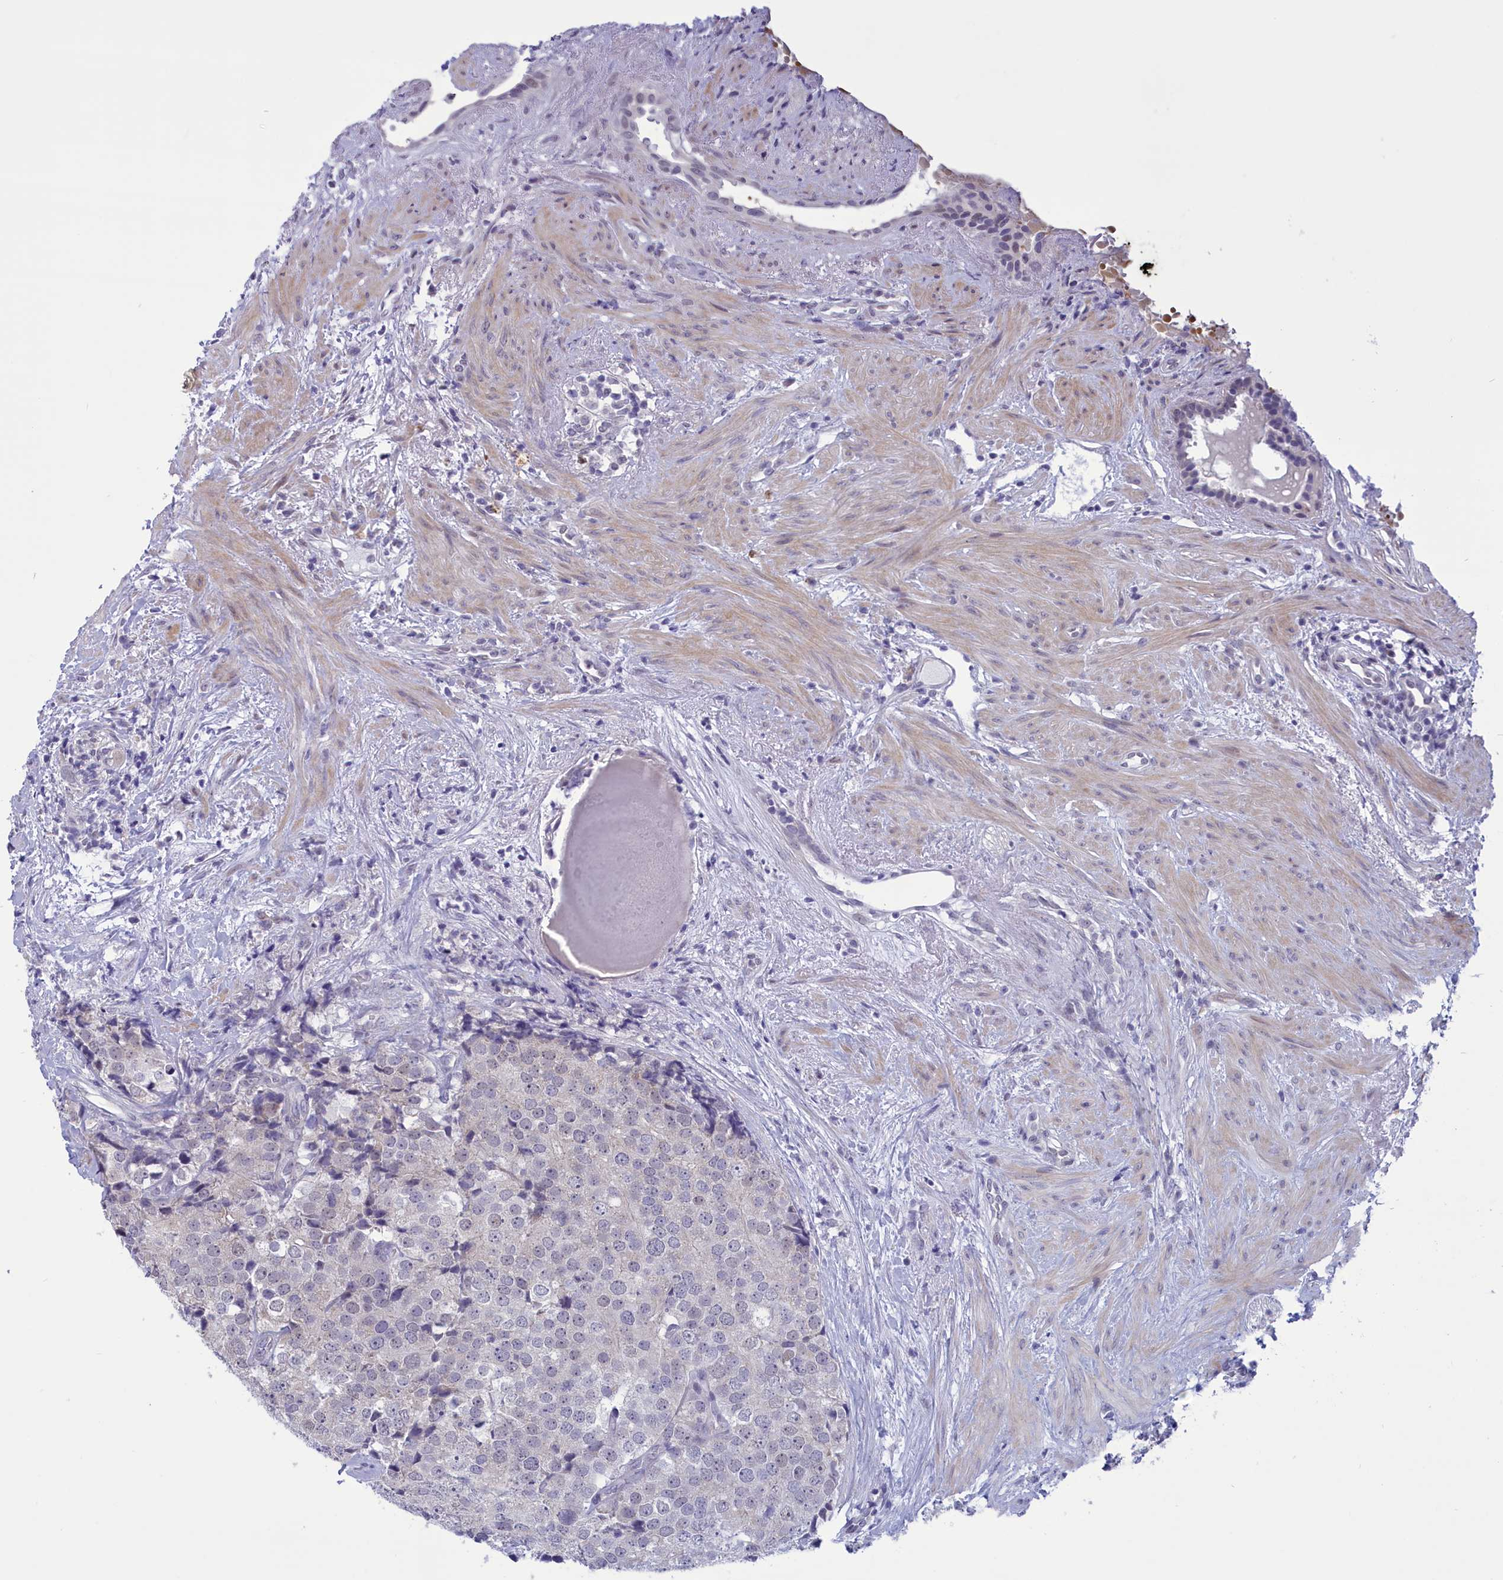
{"staining": {"intensity": "negative", "quantity": "none", "location": "none"}, "tissue": "prostate cancer", "cell_type": "Tumor cells", "image_type": "cancer", "snomed": [{"axis": "morphology", "description": "Adenocarcinoma, High grade"}, {"axis": "topography", "description": "Prostate"}], "caption": "Histopathology image shows no significant protein positivity in tumor cells of prostate cancer.", "gene": "ELOA2", "patient": {"sex": "male", "age": 49}}